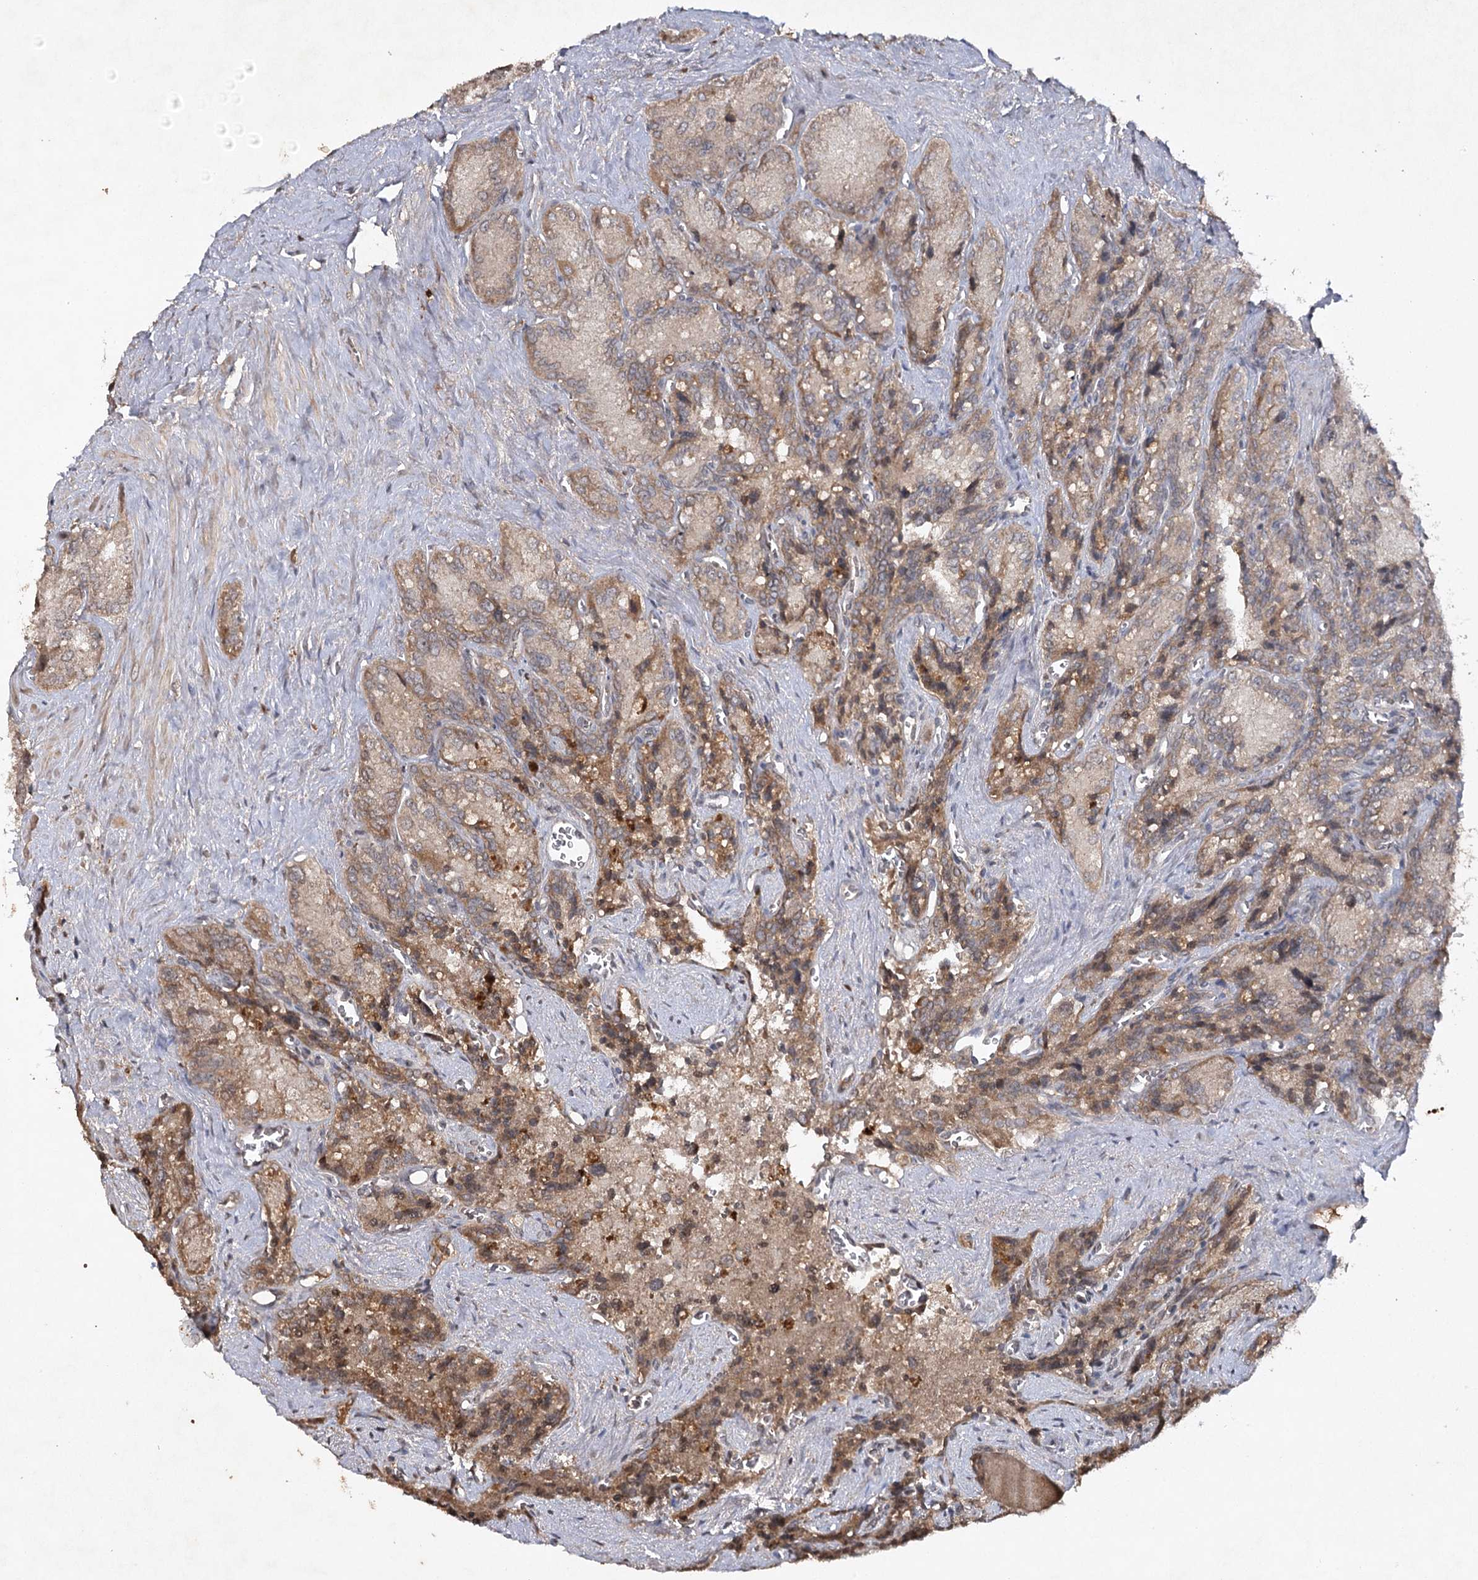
{"staining": {"intensity": "moderate", "quantity": "25%-75%", "location": "cytoplasmic/membranous"}, "tissue": "seminal vesicle", "cell_type": "Glandular cells", "image_type": "normal", "snomed": [{"axis": "morphology", "description": "Normal tissue, NOS"}, {"axis": "topography", "description": "Seminal veicle"}], "caption": "Brown immunohistochemical staining in normal human seminal vesicle shows moderate cytoplasmic/membranous staining in about 25%-75% of glandular cells.", "gene": "CYP2B6", "patient": {"sex": "male", "age": 62}}